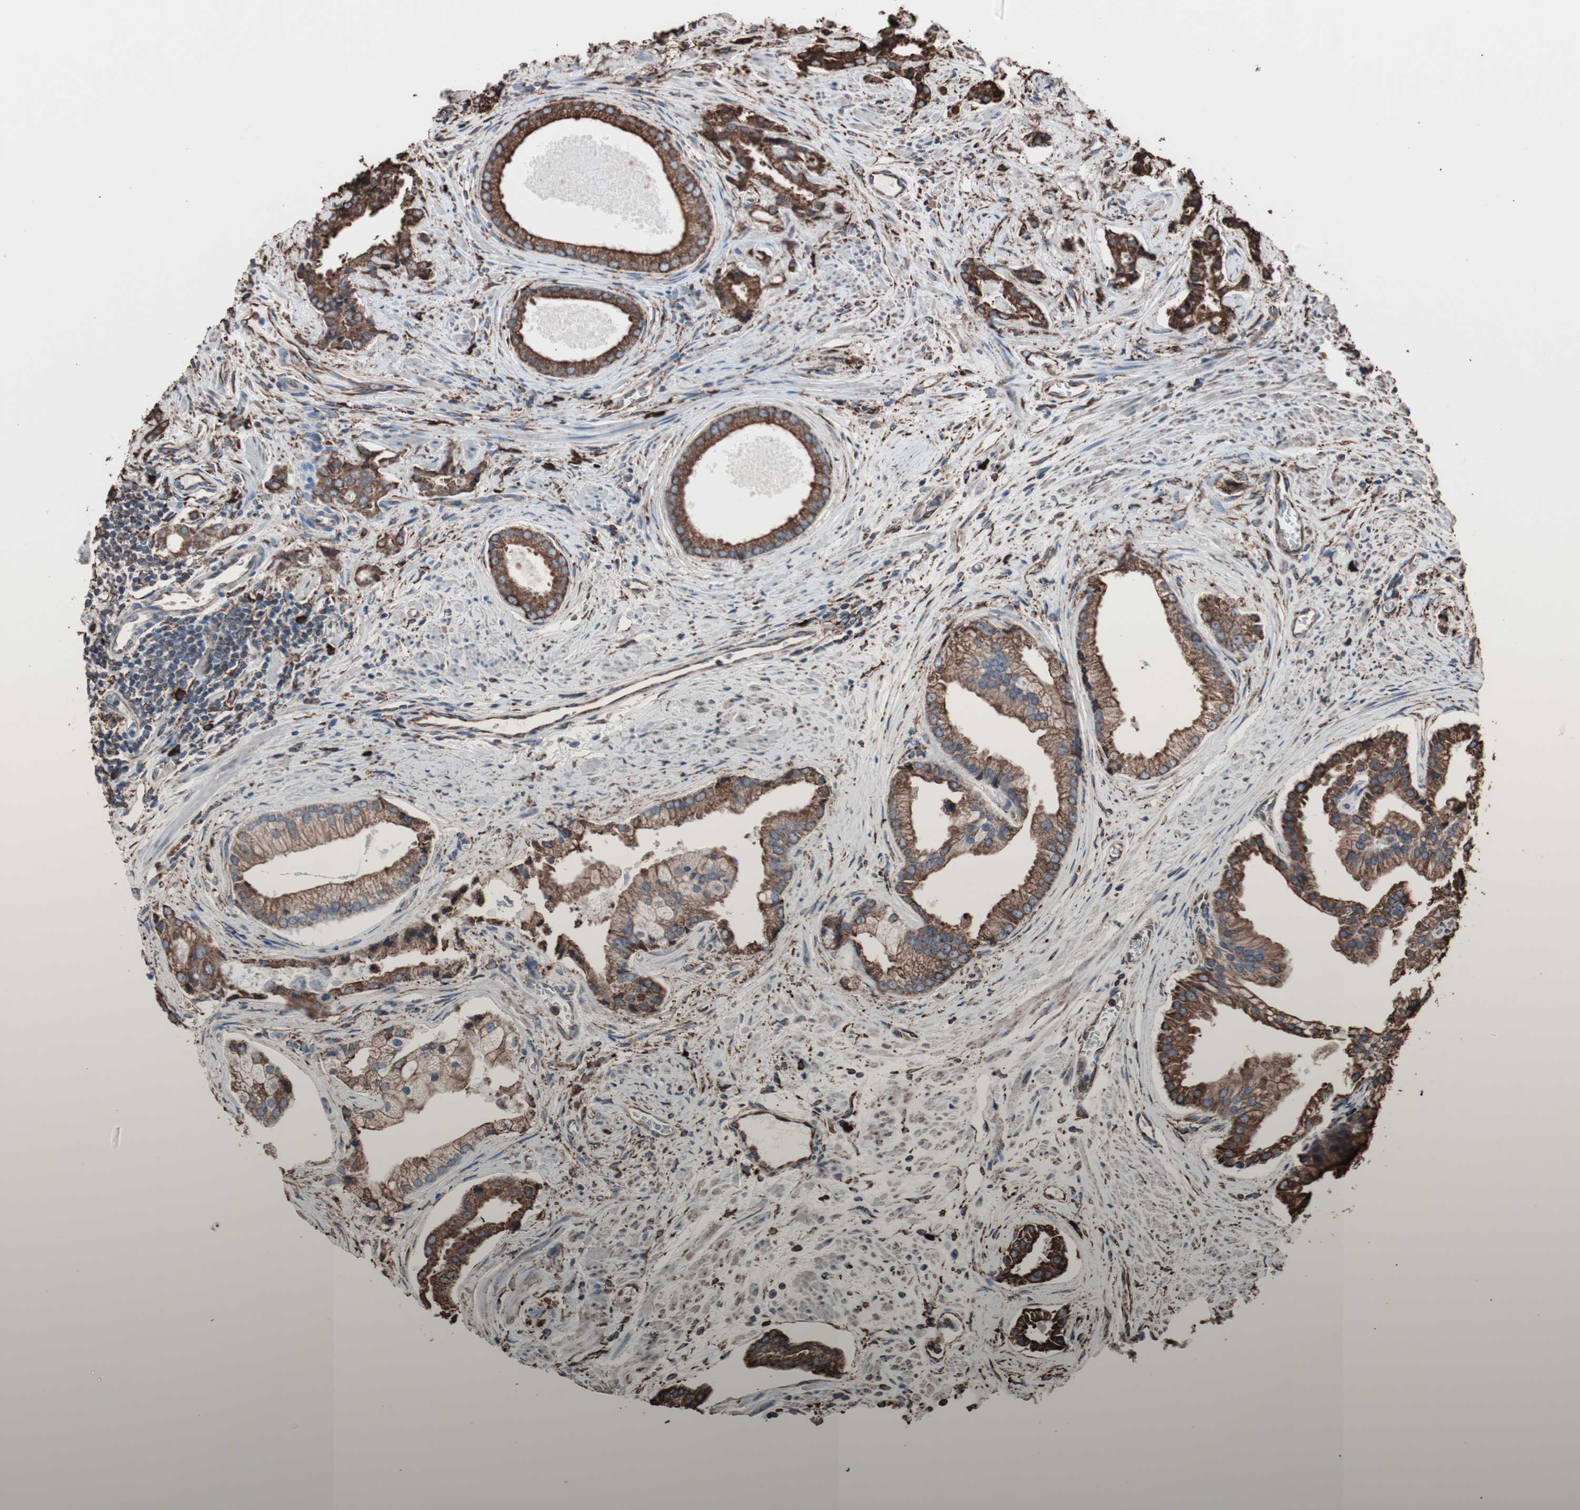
{"staining": {"intensity": "strong", "quantity": ">75%", "location": "cytoplasmic/membranous"}, "tissue": "prostate cancer", "cell_type": "Tumor cells", "image_type": "cancer", "snomed": [{"axis": "morphology", "description": "Adenocarcinoma, High grade"}, {"axis": "topography", "description": "Prostate"}], "caption": "IHC staining of high-grade adenocarcinoma (prostate), which reveals high levels of strong cytoplasmic/membranous expression in about >75% of tumor cells indicating strong cytoplasmic/membranous protein positivity. The staining was performed using DAB (3,3'-diaminobenzidine) (brown) for protein detection and nuclei were counterstained in hematoxylin (blue).", "gene": "HSP90B1", "patient": {"sex": "male", "age": 67}}